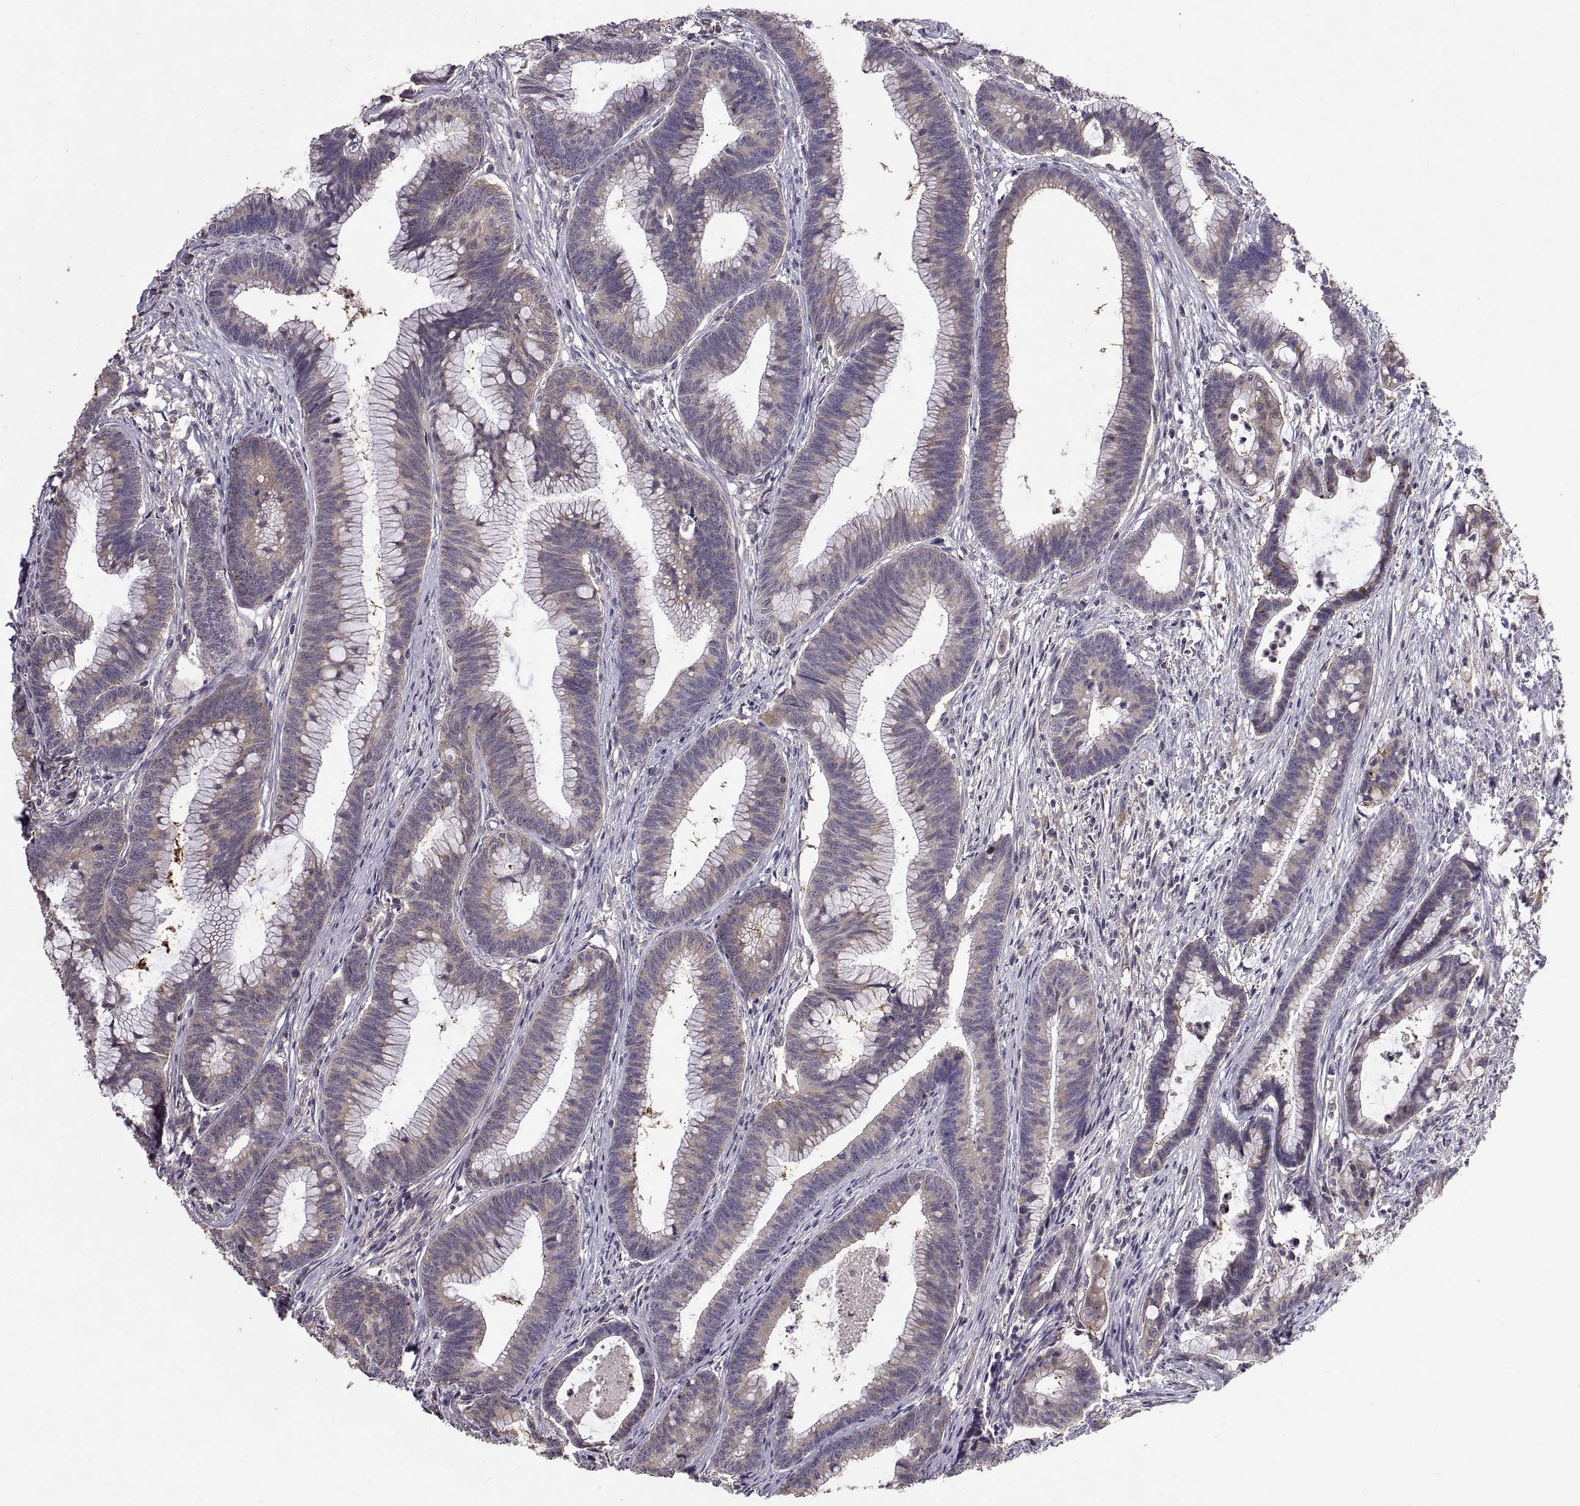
{"staining": {"intensity": "negative", "quantity": "none", "location": "none"}, "tissue": "colorectal cancer", "cell_type": "Tumor cells", "image_type": "cancer", "snomed": [{"axis": "morphology", "description": "Adenocarcinoma, NOS"}, {"axis": "topography", "description": "Colon"}], "caption": "Colorectal cancer was stained to show a protein in brown. There is no significant expression in tumor cells.", "gene": "NMNAT2", "patient": {"sex": "female", "age": 78}}